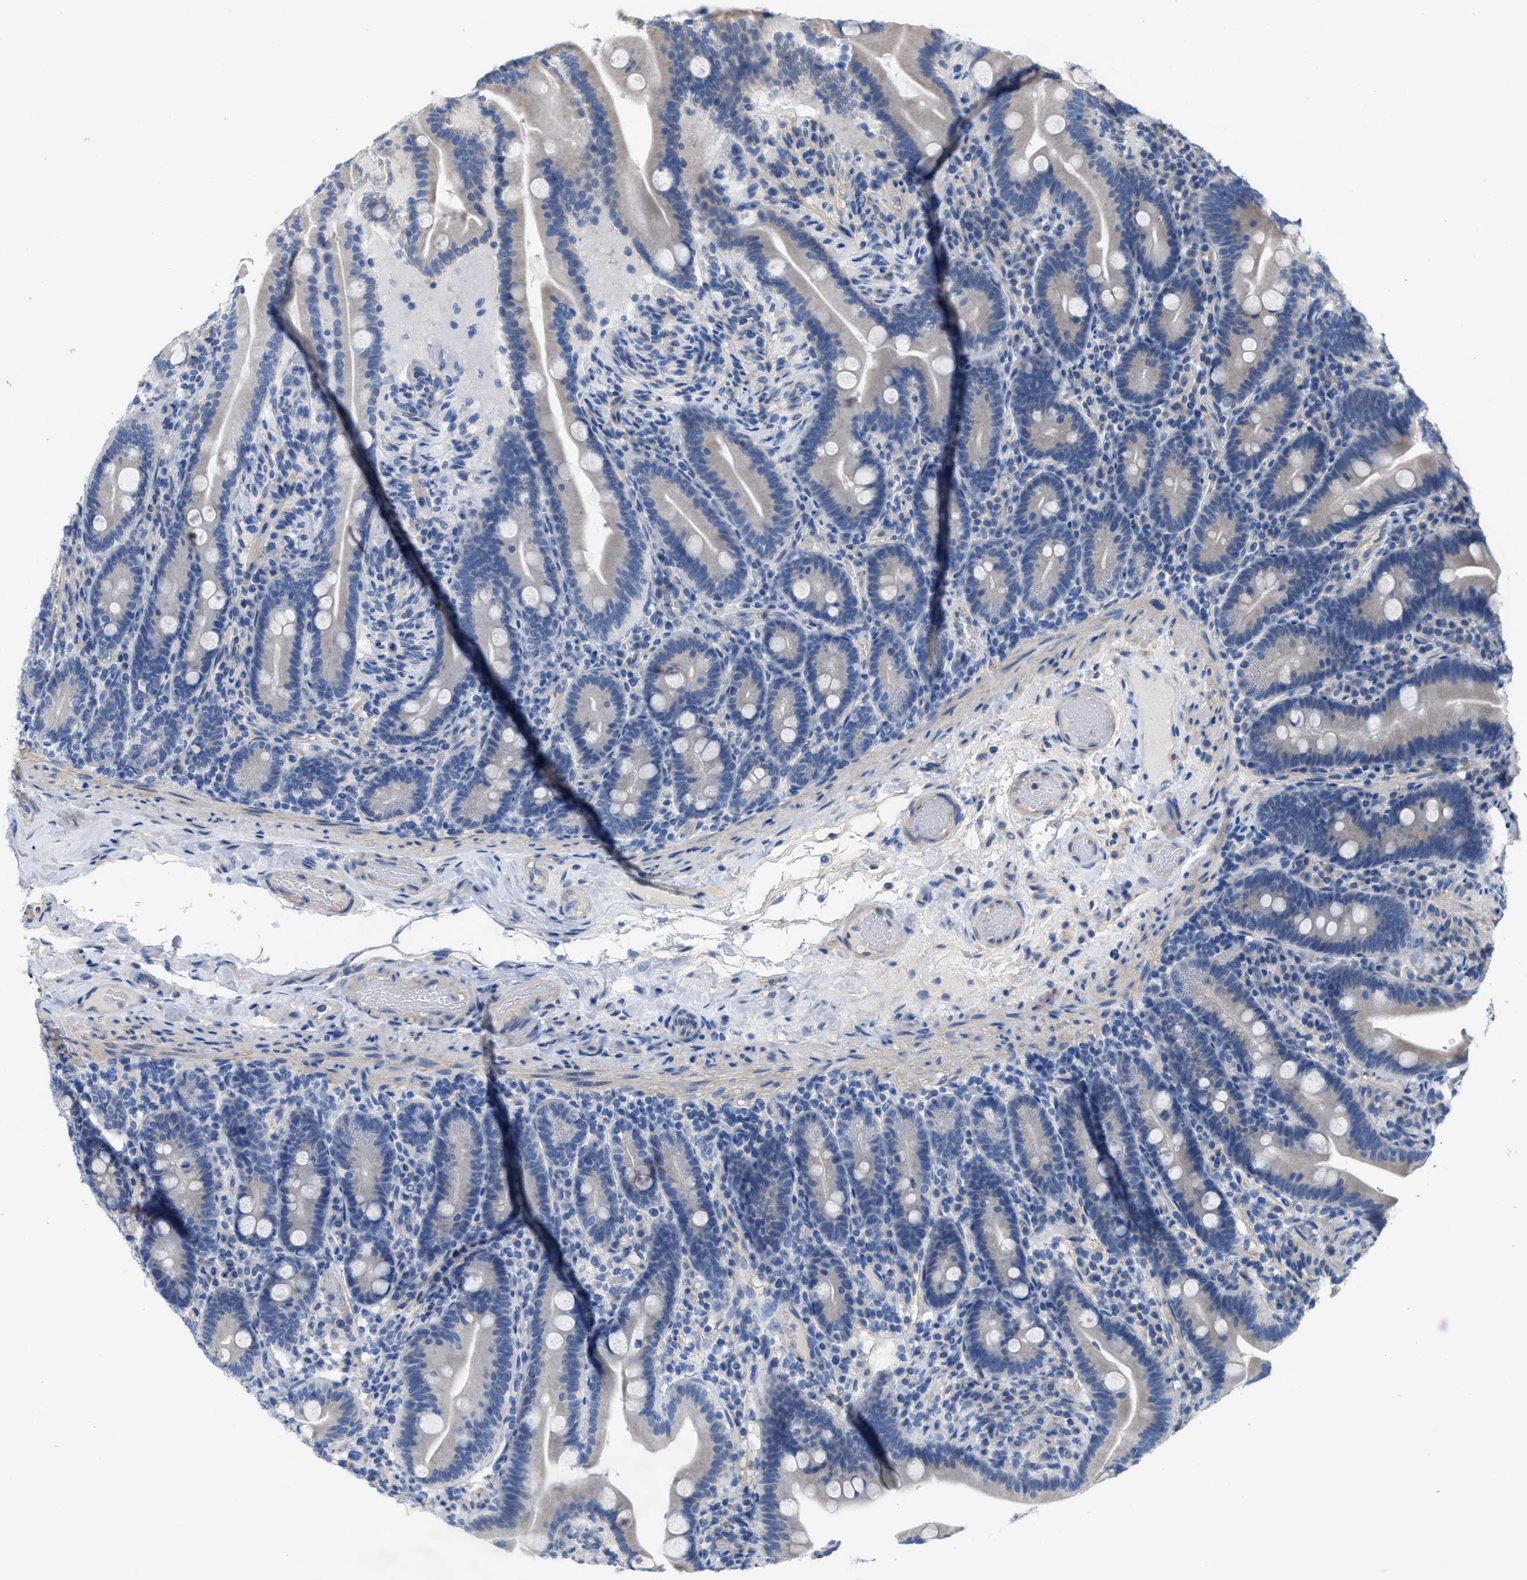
{"staining": {"intensity": "negative", "quantity": "none", "location": "none"}, "tissue": "duodenum", "cell_type": "Glandular cells", "image_type": "normal", "snomed": [{"axis": "morphology", "description": "Normal tissue, NOS"}, {"axis": "topography", "description": "Duodenum"}], "caption": "A high-resolution photomicrograph shows immunohistochemistry (IHC) staining of benign duodenum, which demonstrates no significant positivity in glandular cells.", "gene": "CPA2", "patient": {"sex": "male", "age": 54}}